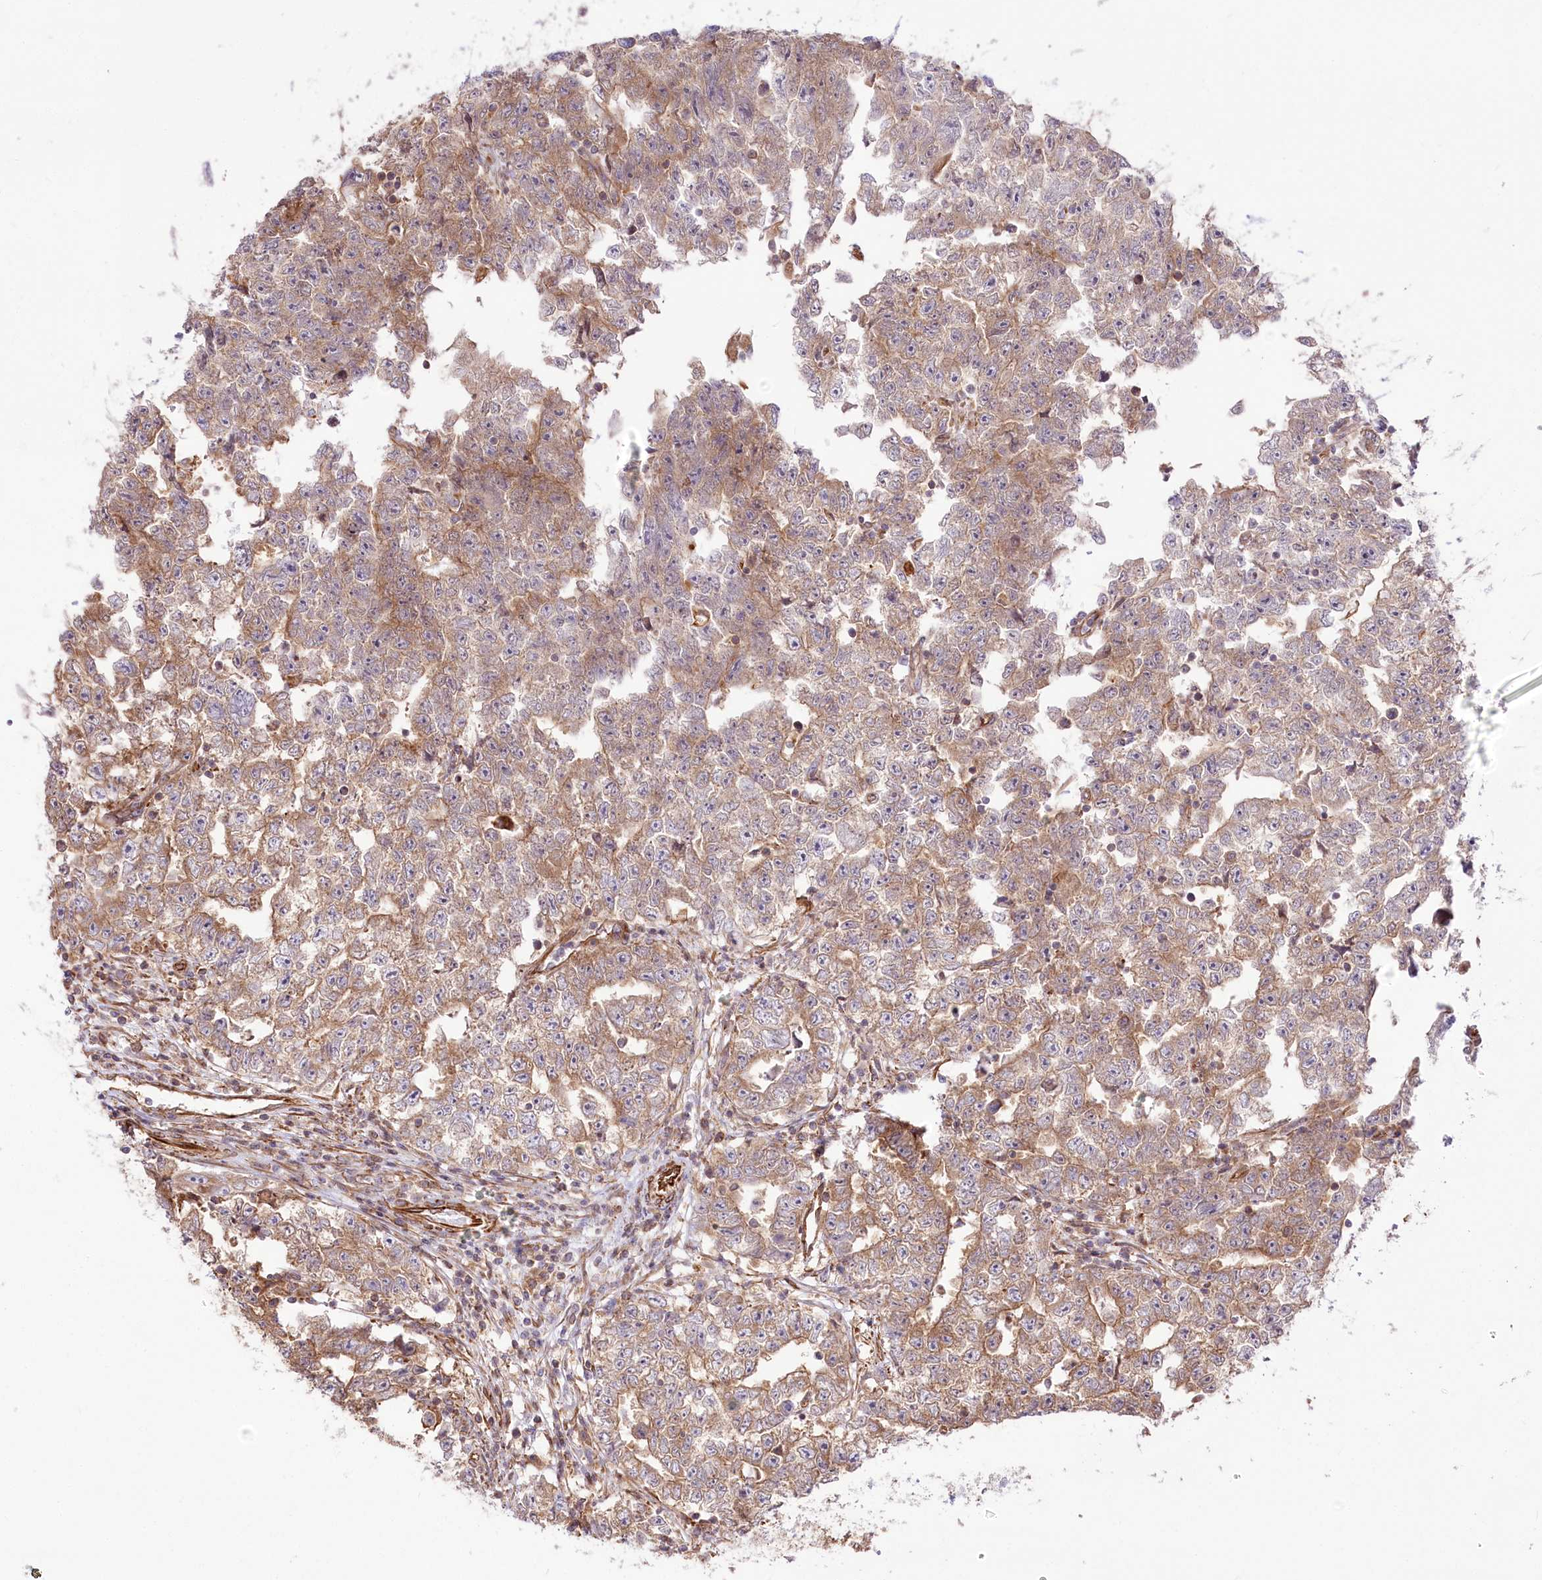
{"staining": {"intensity": "moderate", "quantity": ">75%", "location": "cytoplasmic/membranous"}, "tissue": "testis cancer", "cell_type": "Tumor cells", "image_type": "cancer", "snomed": [{"axis": "morphology", "description": "Carcinoma, Embryonal, NOS"}, {"axis": "topography", "description": "Testis"}], "caption": "IHC image of human testis embryonal carcinoma stained for a protein (brown), which reveals medium levels of moderate cytoplasmic/membranous staining in approximately >75% of tumor cells.", "gene": "TTC1", "patient": {"sex": "male", "age": 25}}